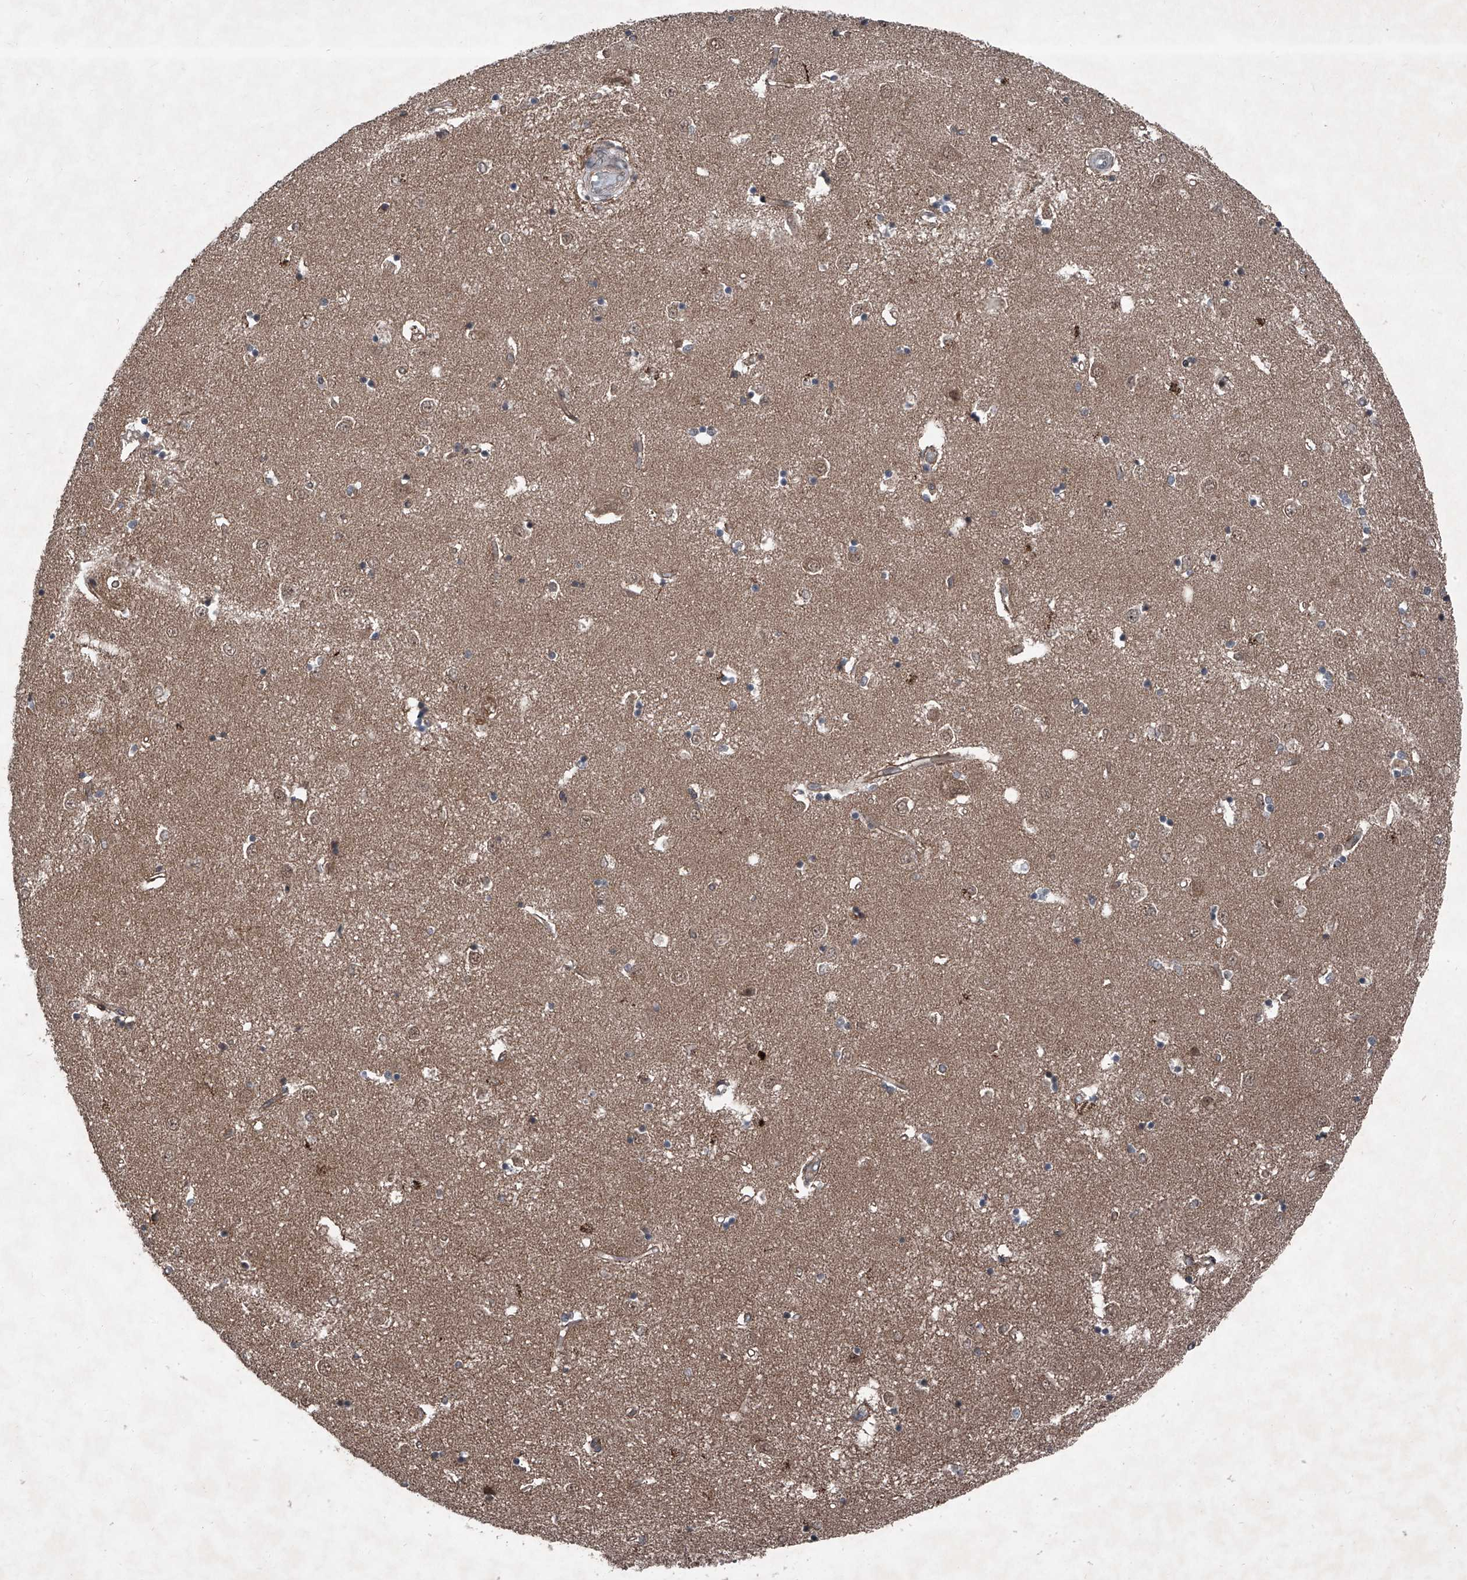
{"staining": {"intensity": "negative", "quantity": "none", "location": "none"}, "tissue": "caudate", "cell_type": "Glial cells", "image_type": "normal", "snomed": [{"axis": "morphology", "description": "Normal tissue, NOS"}, {"axis": "topography", "description": "Lateral ventricle wall"}], "caption": "Glial cells show no significant expression in unremarkable caudate.", "gene": "COA7", "patient": {"sex": "male", "age": 45}}